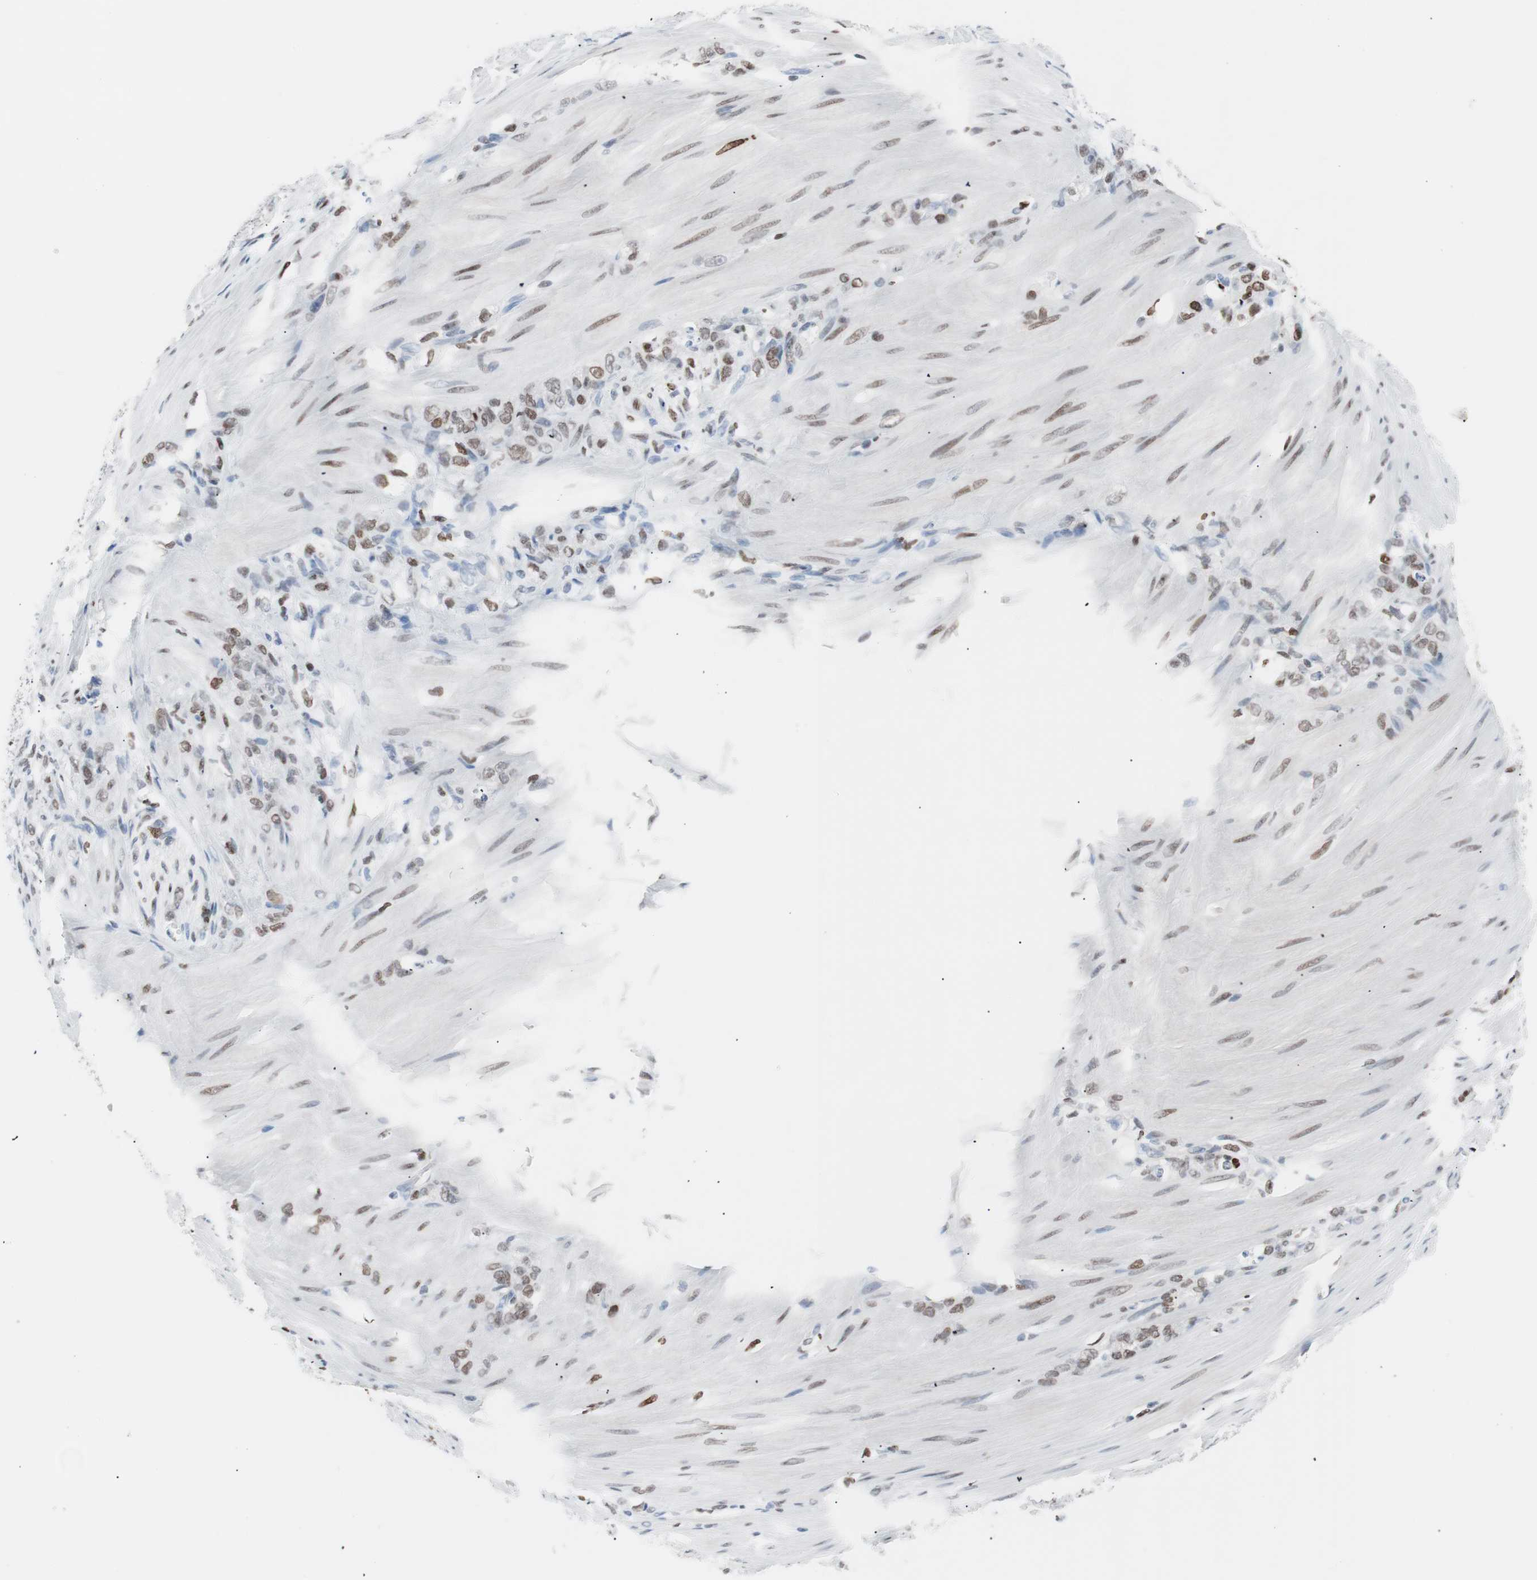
{"staining": {"intensity": "weak", "quantity": "<25%", "location": "nuclear"}, "tissue": "stomach cancer", "cell_type": "Tumor cells", "image_type": "cancer", "snomed": [{"axis": "morphology", "description": "Adenocarcinoma, NOS"}, {"axis": "topography", "description": "Stomach"}], "caption": "The immunohistochemistry (IHC) micrograph has no significant positivity in tumor cells of adenocarcinoma (stomach) tissue.", "gene": "CEBPB", "patient": {"sex": "male", "age": 82}}